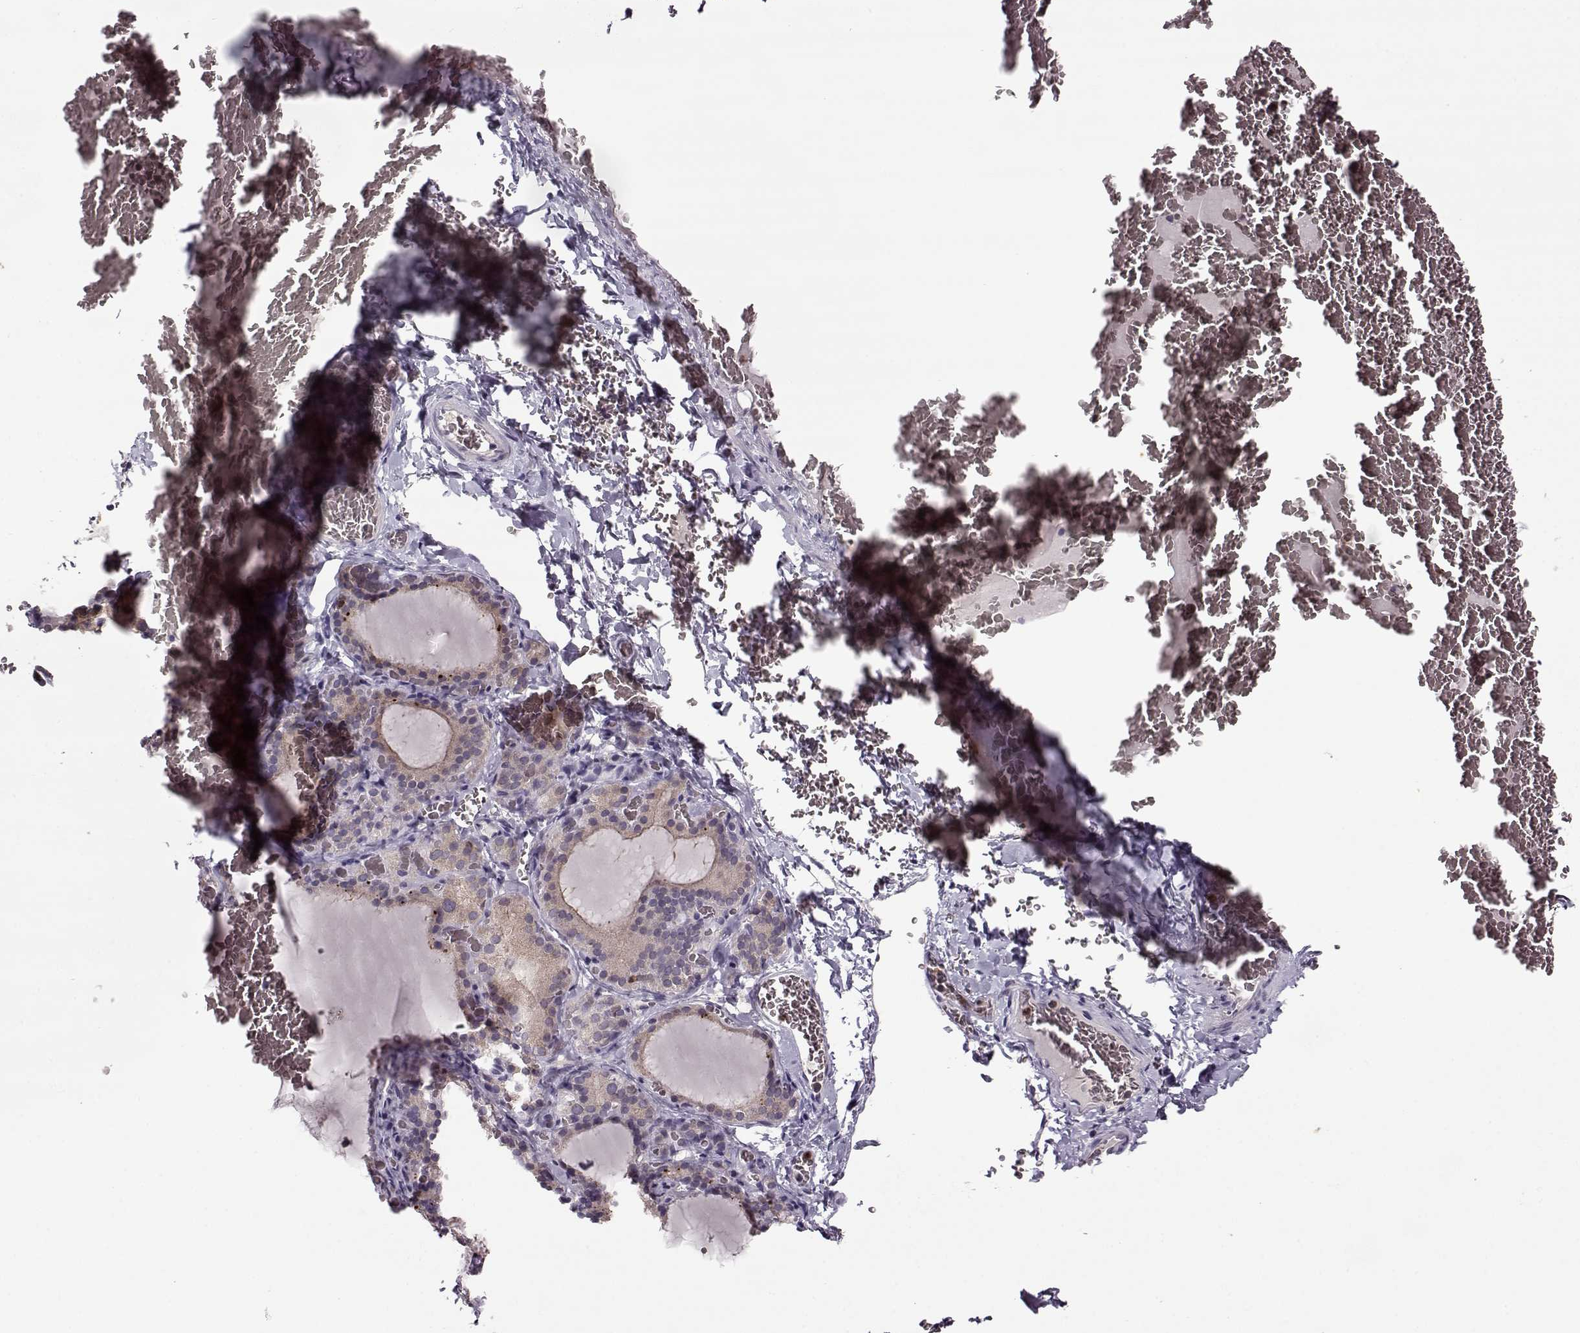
{"staining": {"intensity": "weak", "quantity": "25%-75%", "location": "cytoplasmic/membranous"}, "tissue": "thyroid gland", "cell_type": "Glandular cells", "image_type": "normal", "snomed": [{"axis": "morphology", "description": "Normal tissue, NOS"}, {"axis": "morphology", "description": "Hyperplasia, NOS"}, {"axis": "topography", "description": "Thyroid gland"}], "caption": "The micrograph shows immunohistochemical staining of benign thyroid gland. There is weak cytoplasmic/membranous staining is seen in about 25%-75% of glandular cells.", "gene": "ACOT11", "patient": {"sex": "female", "age": 27}}